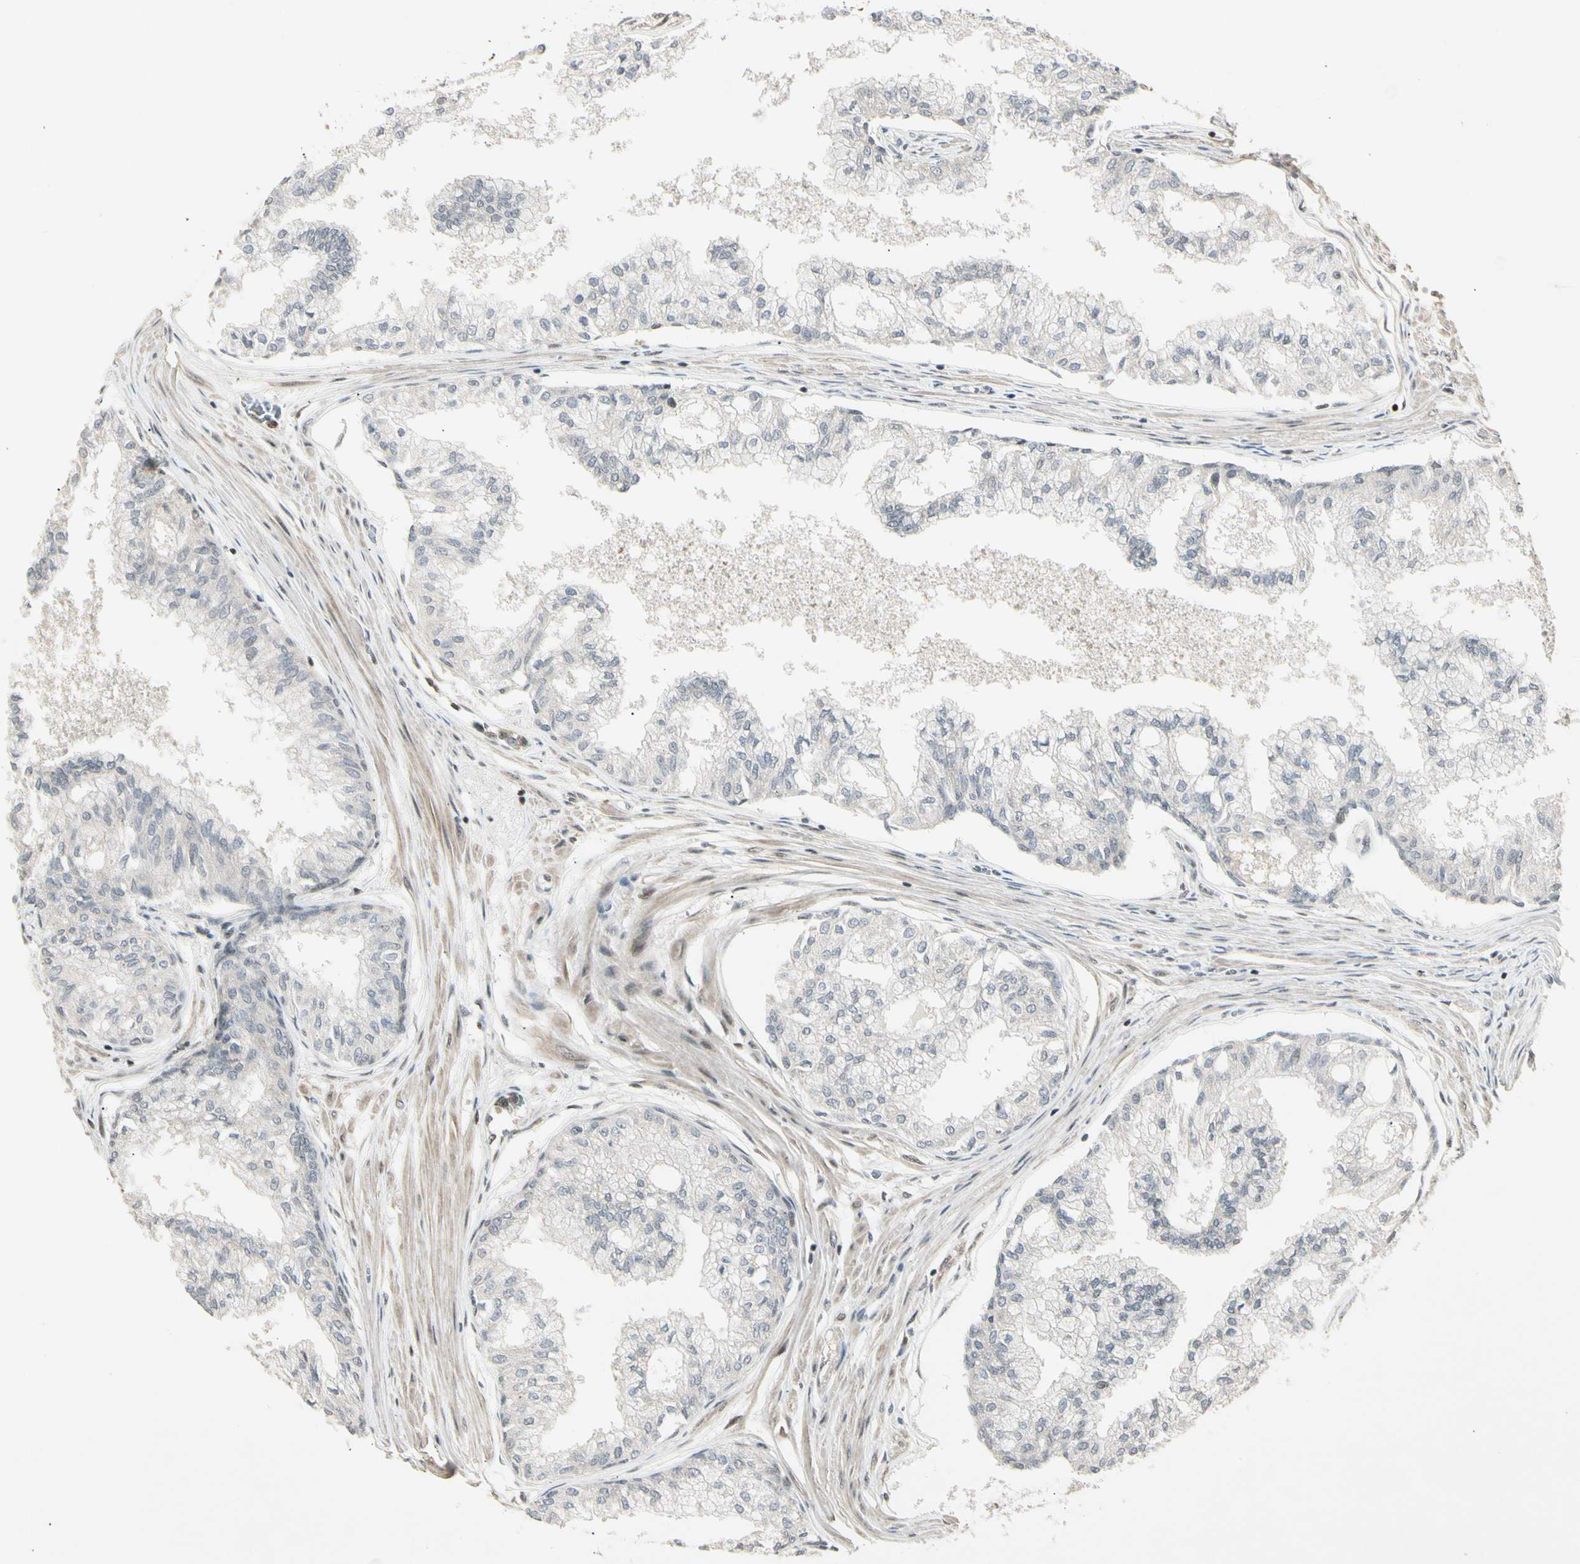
{"staining": {"intensity": "negative", "quantity": "none", "location": "none"}, "tissue": "prostate", "cell_type": "Glandular cells", "image_type": "normal", "snomed": [{"axis": "morphology", "description": "Normal tissue, NOS"}, {"axis": "topography", "description": "Prostate"}, {"axis": "topography", "description": "Seminal veicle"}], "caption": "Immunohistochemistry (IHC) micrograph of unremarkable human prostate stained for a protein (brown), which displays no staining in glandular cells. The staining was performed using DAB to visualize the protein expression in brown, while the nuclei were stained in blue with hematoxylin (Magnification: 20x).", "gene": "FOXJ2", "patient": {"sex": "male", "age": 60}}